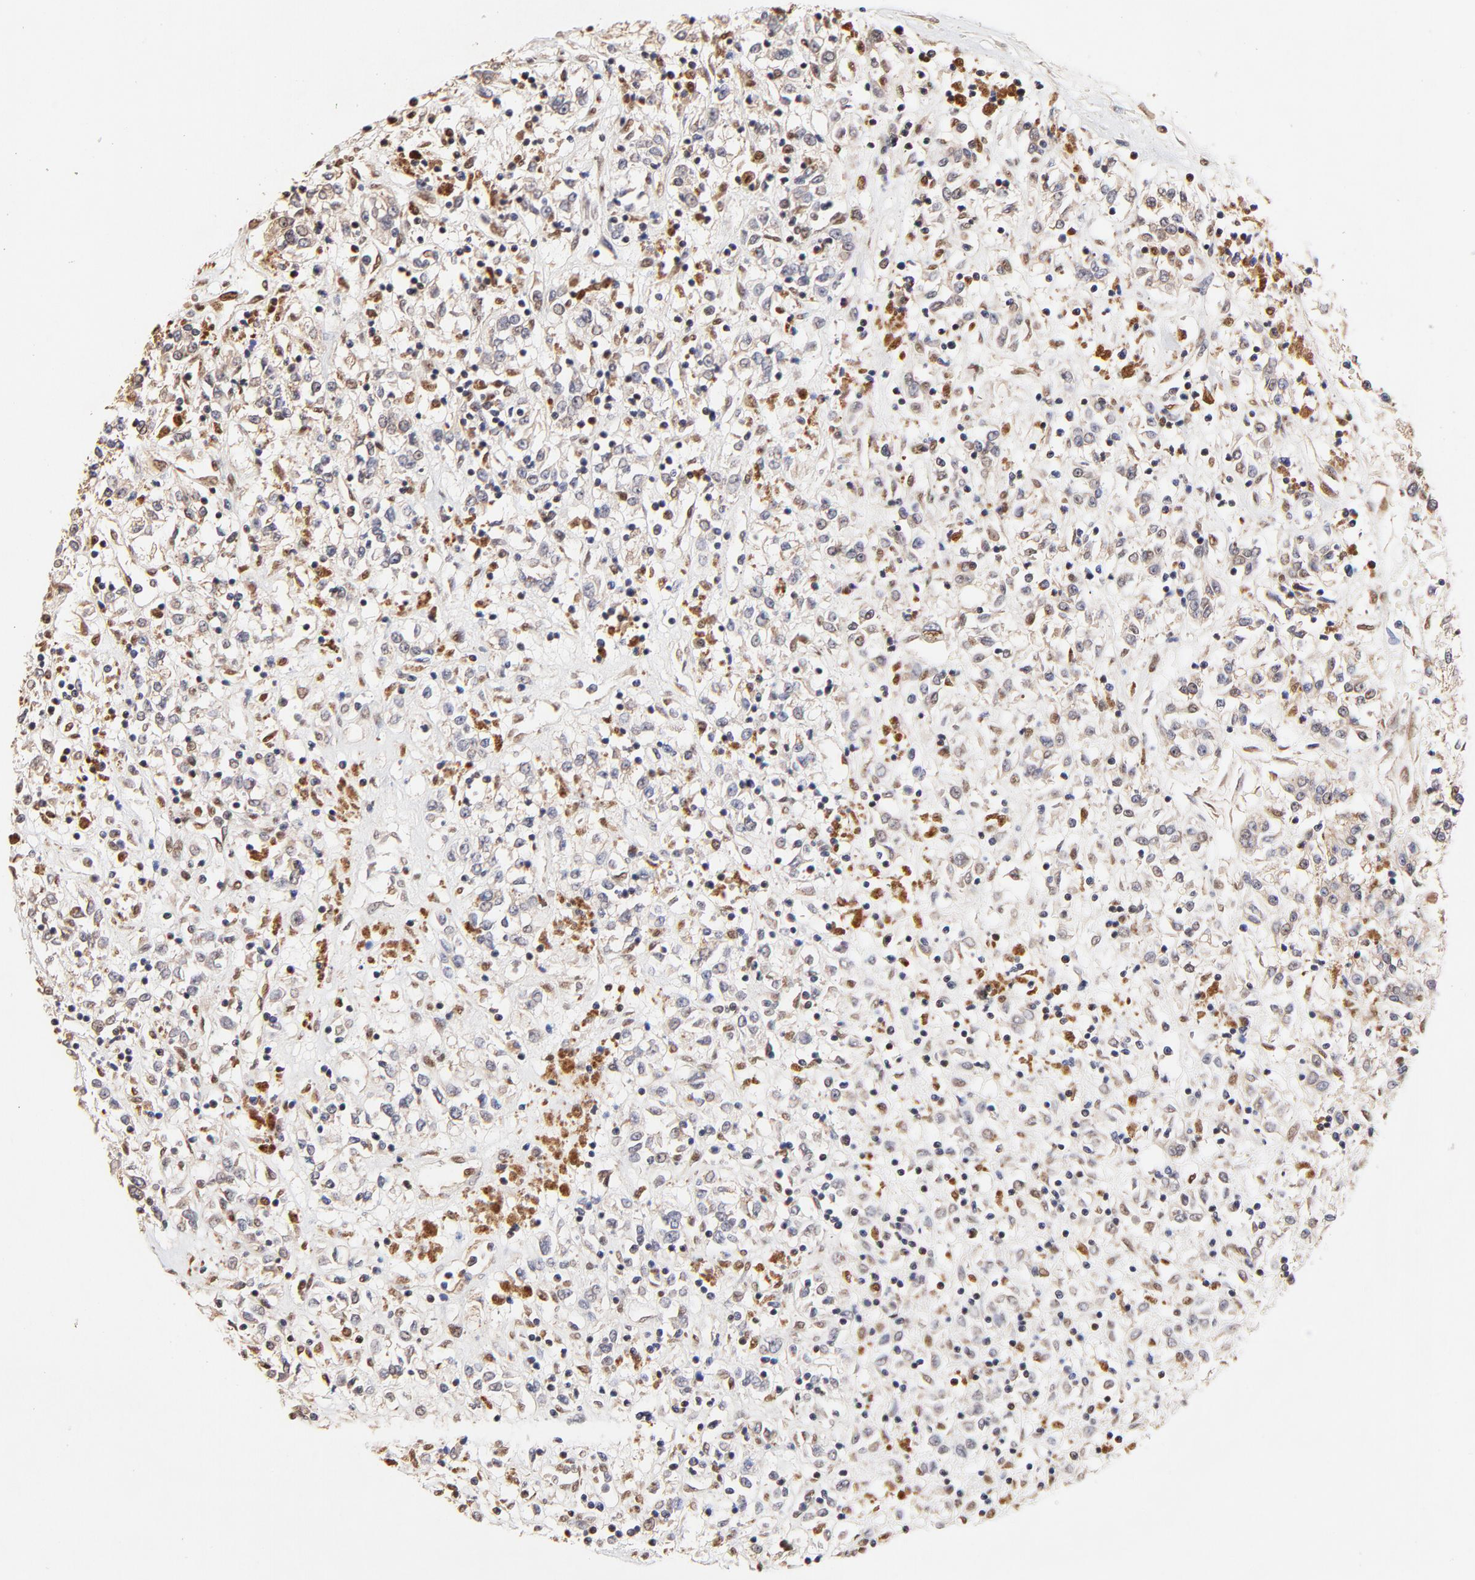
{"staining": {"intensity": "moderate", "quantity": "25%-75%", "location": "cytoplasmic/membranous"}, "tissue": "renal cancer", "cell_type": "Tumor cells", "image_type": "cancer", "snomed": [{"axis": "morphology", "description": "Adenocarcinoma, NOS"}, {"axis": "topography", "description": "Kidney"}], "caption": "Immunohistochemistry photomicrograph of adenocarcinoma (renal) stained for a protein (brown), which exhibits medium levels of moderate cytoplasmic/membranous positivity in approximately 25%-75% of tumor cells.", "gene": "SSBP1", "patient": {"sex": "female", "age": 76}}